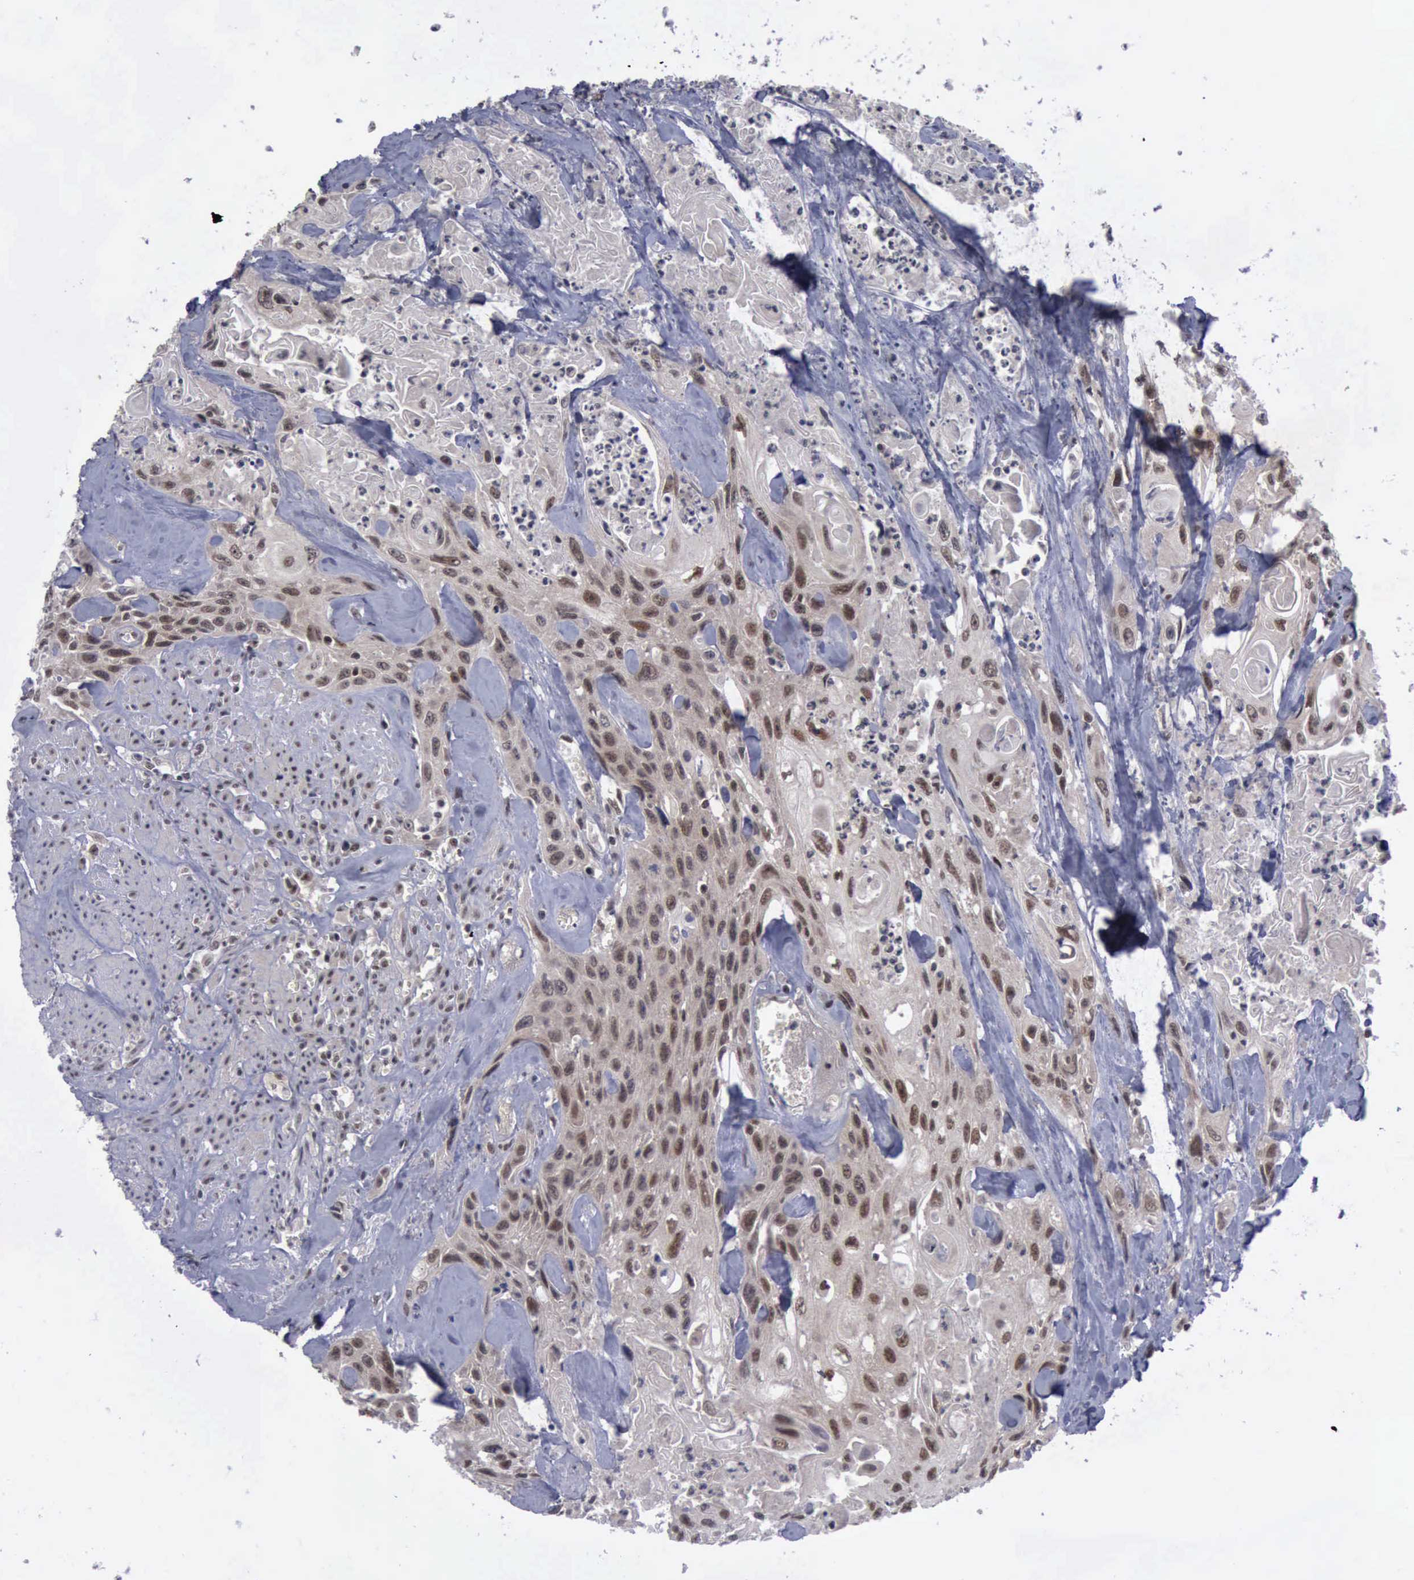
{"staining": {"intensity": "moderate", "quantity": ">75%", "location": "cytoplasmic/membranous,nuclear"}, "tissue": "urothelial cancer", "cell_type": "Tumor cells", "image_type": "cancer", "snomed": [{"axis": "morphology", "description": "Urothelial carcinoma, High grade"}, {"axis": "topography", "description": "Urinary bladder"}], "caption": "Protein staining demonstrates moderate cytoplasmic/membranous and nuclear positivity in approximately >75% of tumor cells in urothelial carcinoma (high-grade). Immunohistochemistry stains the protein in brown and the nuclei are stained blue.", "gene": "ATM", "patient": {"sex": "female", "age": 84}}